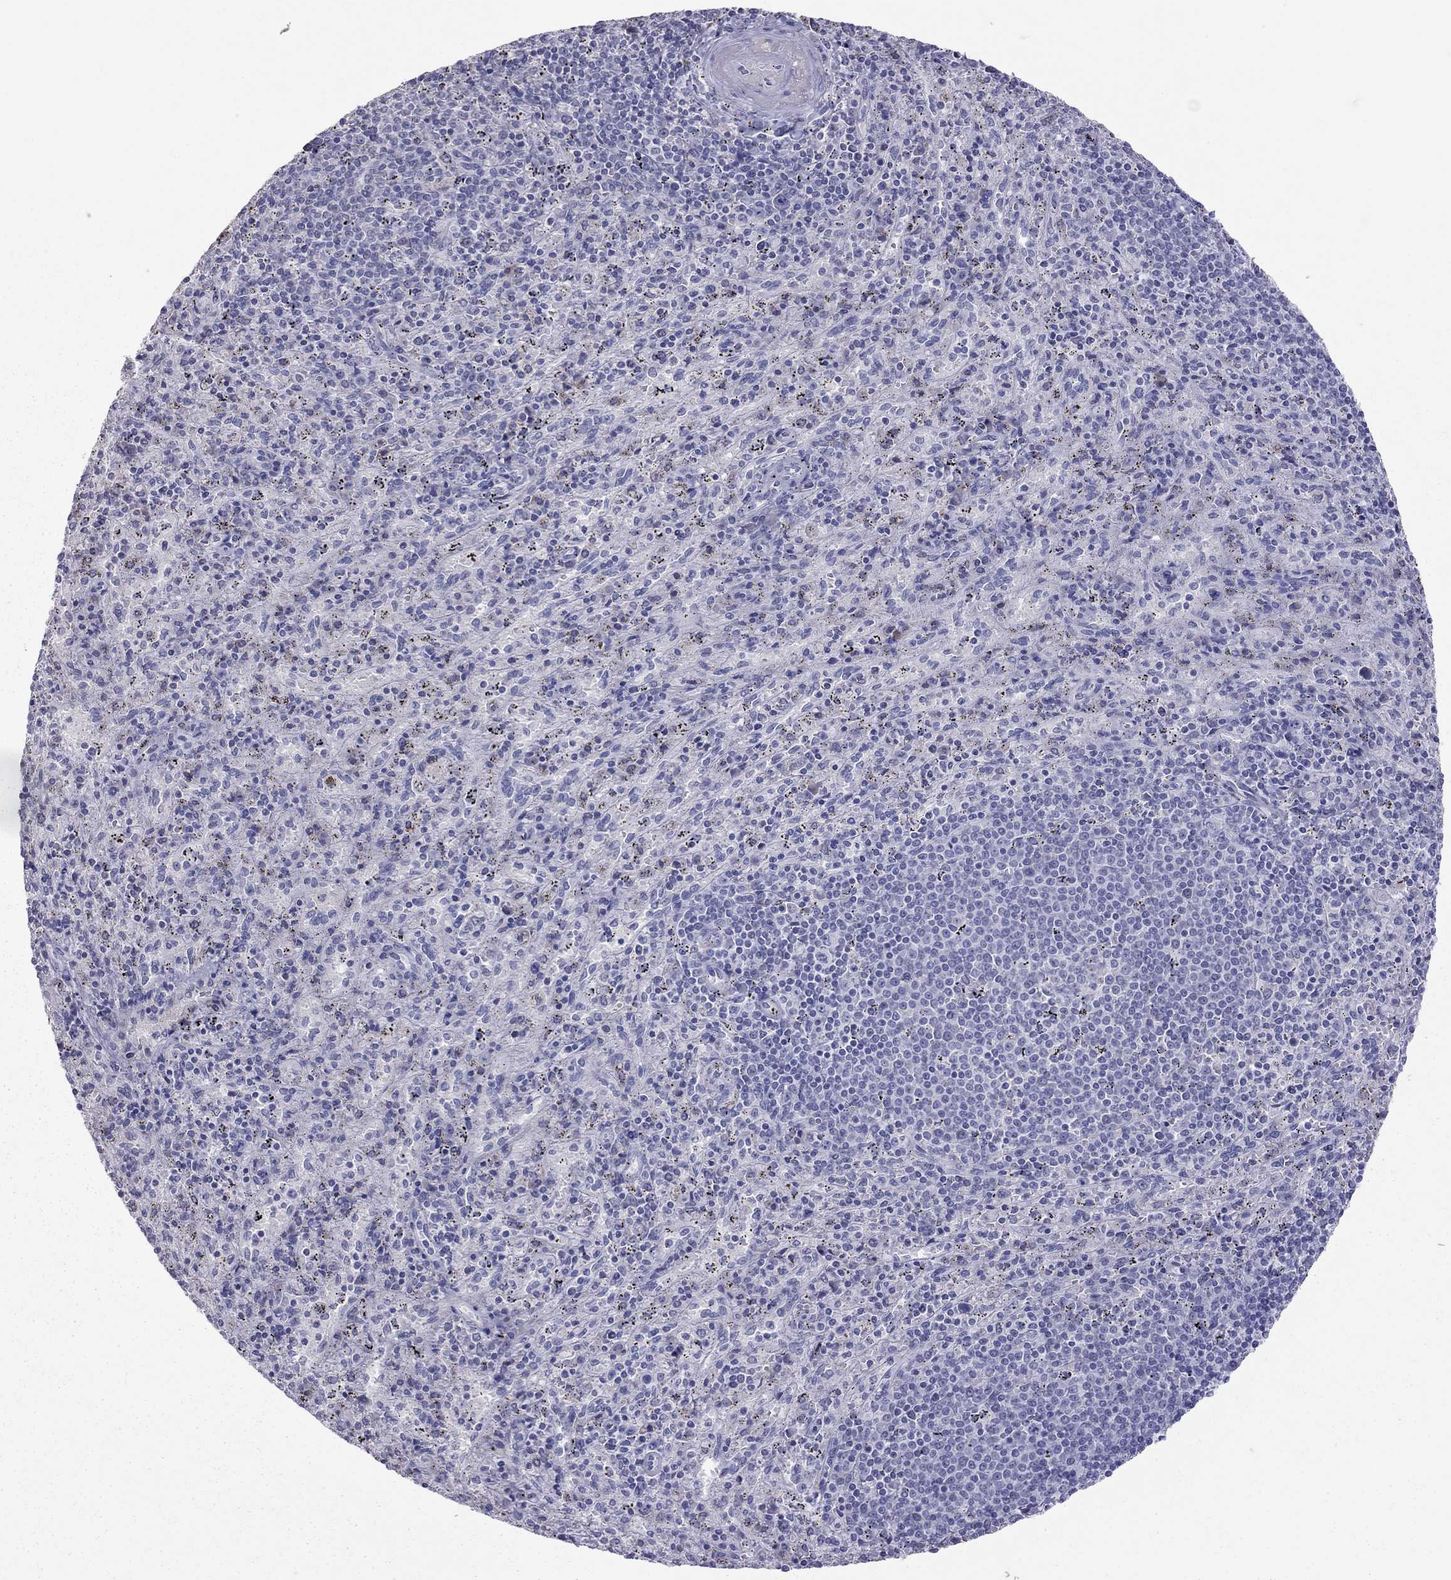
{"staining": {"intensity": "negative", "quantity": "none", "location": "none"}, "tissue": "spleen", "cell_type": "Cells in red pulp", "image_type": "normal", "snomed": [{"axis": "morphology", "description": "Normal tissue, NOS"}, {"axis": "topography", "description": "Spleen"}], "caption": "IHC image of benign human spleen stained for a protein (brown), which displays no positivity in cells in red pulp. (Stains: DAB (3,3'-diaminobenzidine) IHC with hematoxylin counter stain, Microscopy: brightfield microscopy at high magnification).", "gene": "MUC16", "patient": {"sex": "male", "age": 57}}